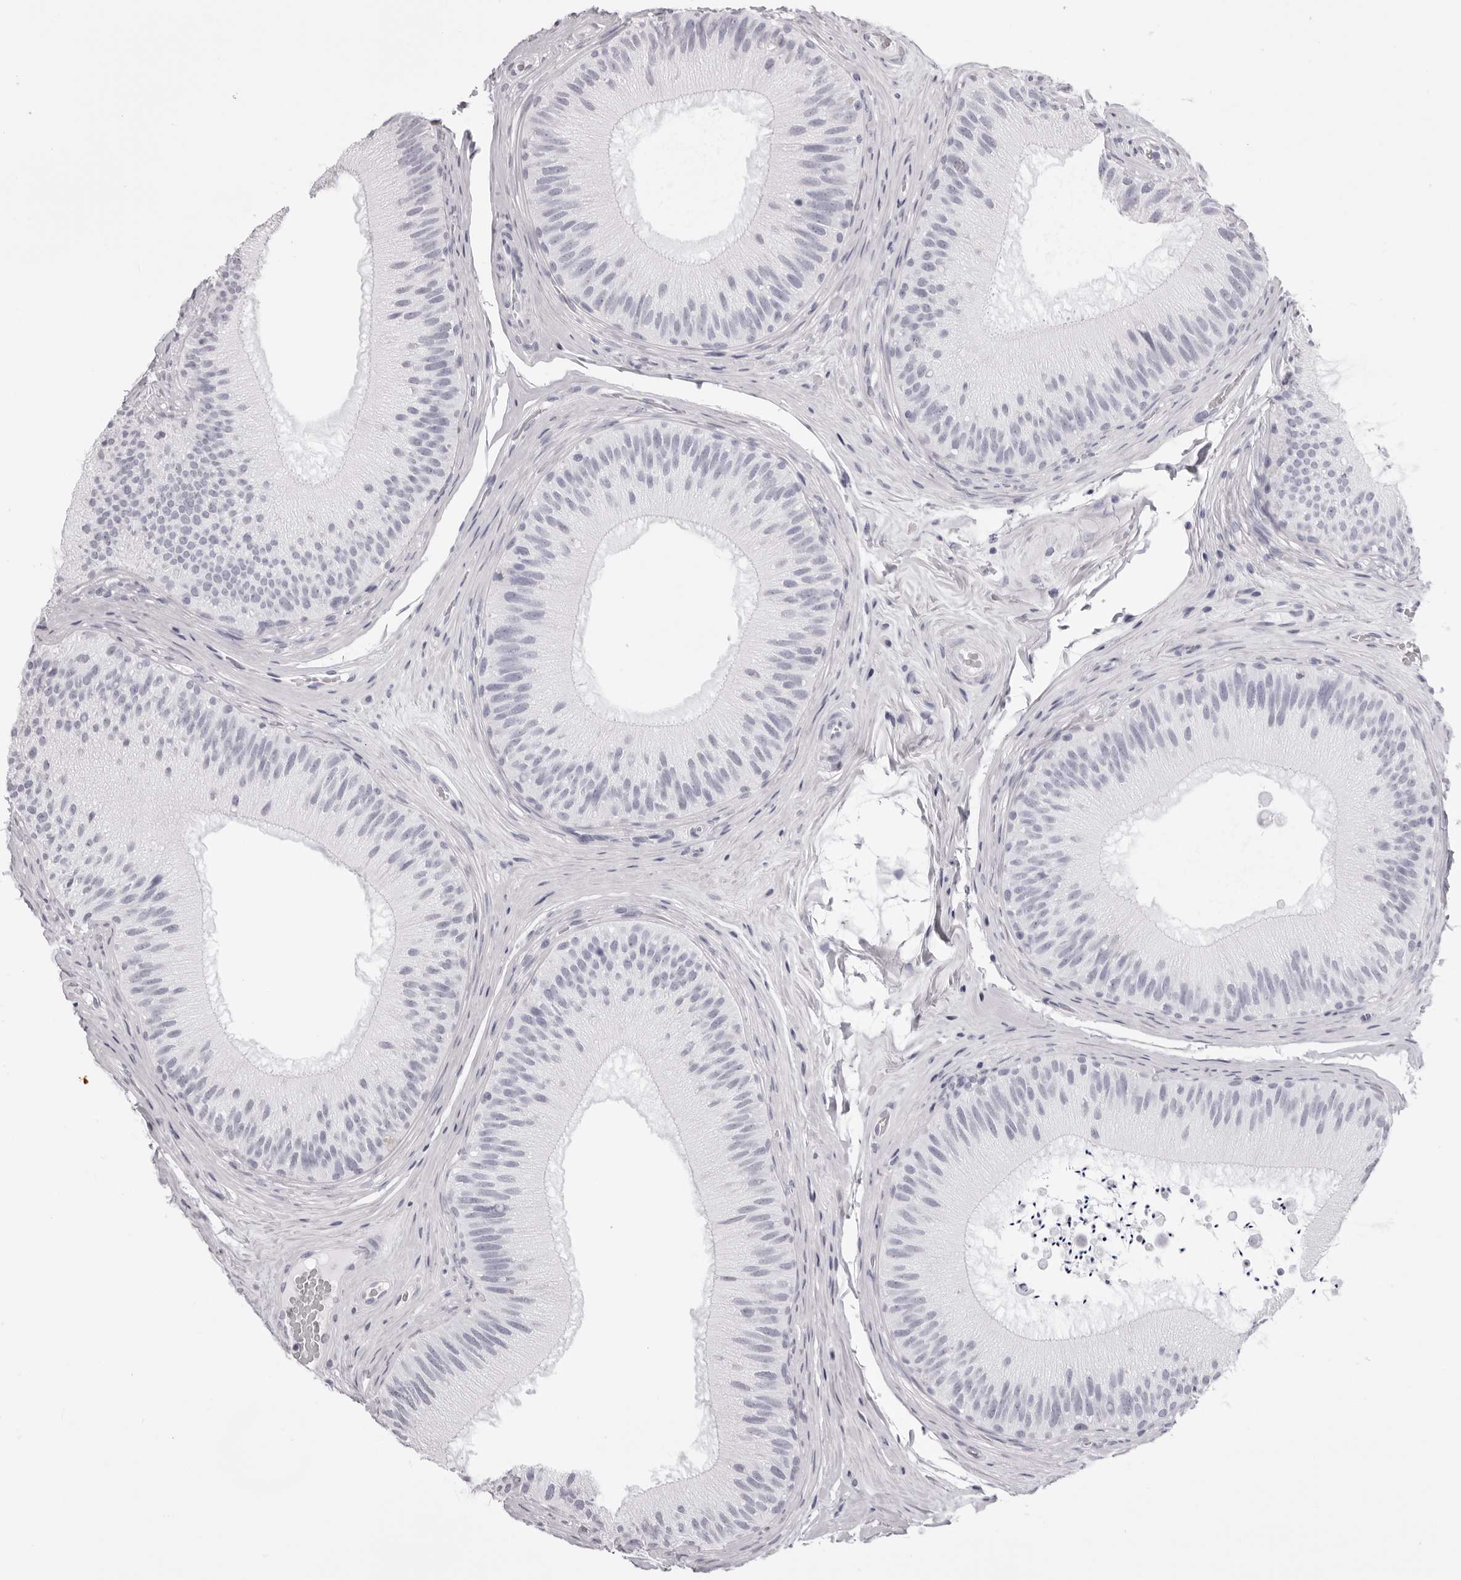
{"staining": {"intensity": "negative", "quantity": "none", "location": "none"}, "tissue": "epididymis", "cell_type": "Glandular cells", "image_type": "normal", "snomed": [{"axis": "morphology", "description": "Normal tissue, NOS"}, {"axis": "topography", "description": "Epididymis"}], "caption": "IHC image of normal epididymis: epididymis stained with DAB shows no significant protein staining in glandular cells.", "gene": "RHO", "patient": {"sex": "male", "age": 45}}